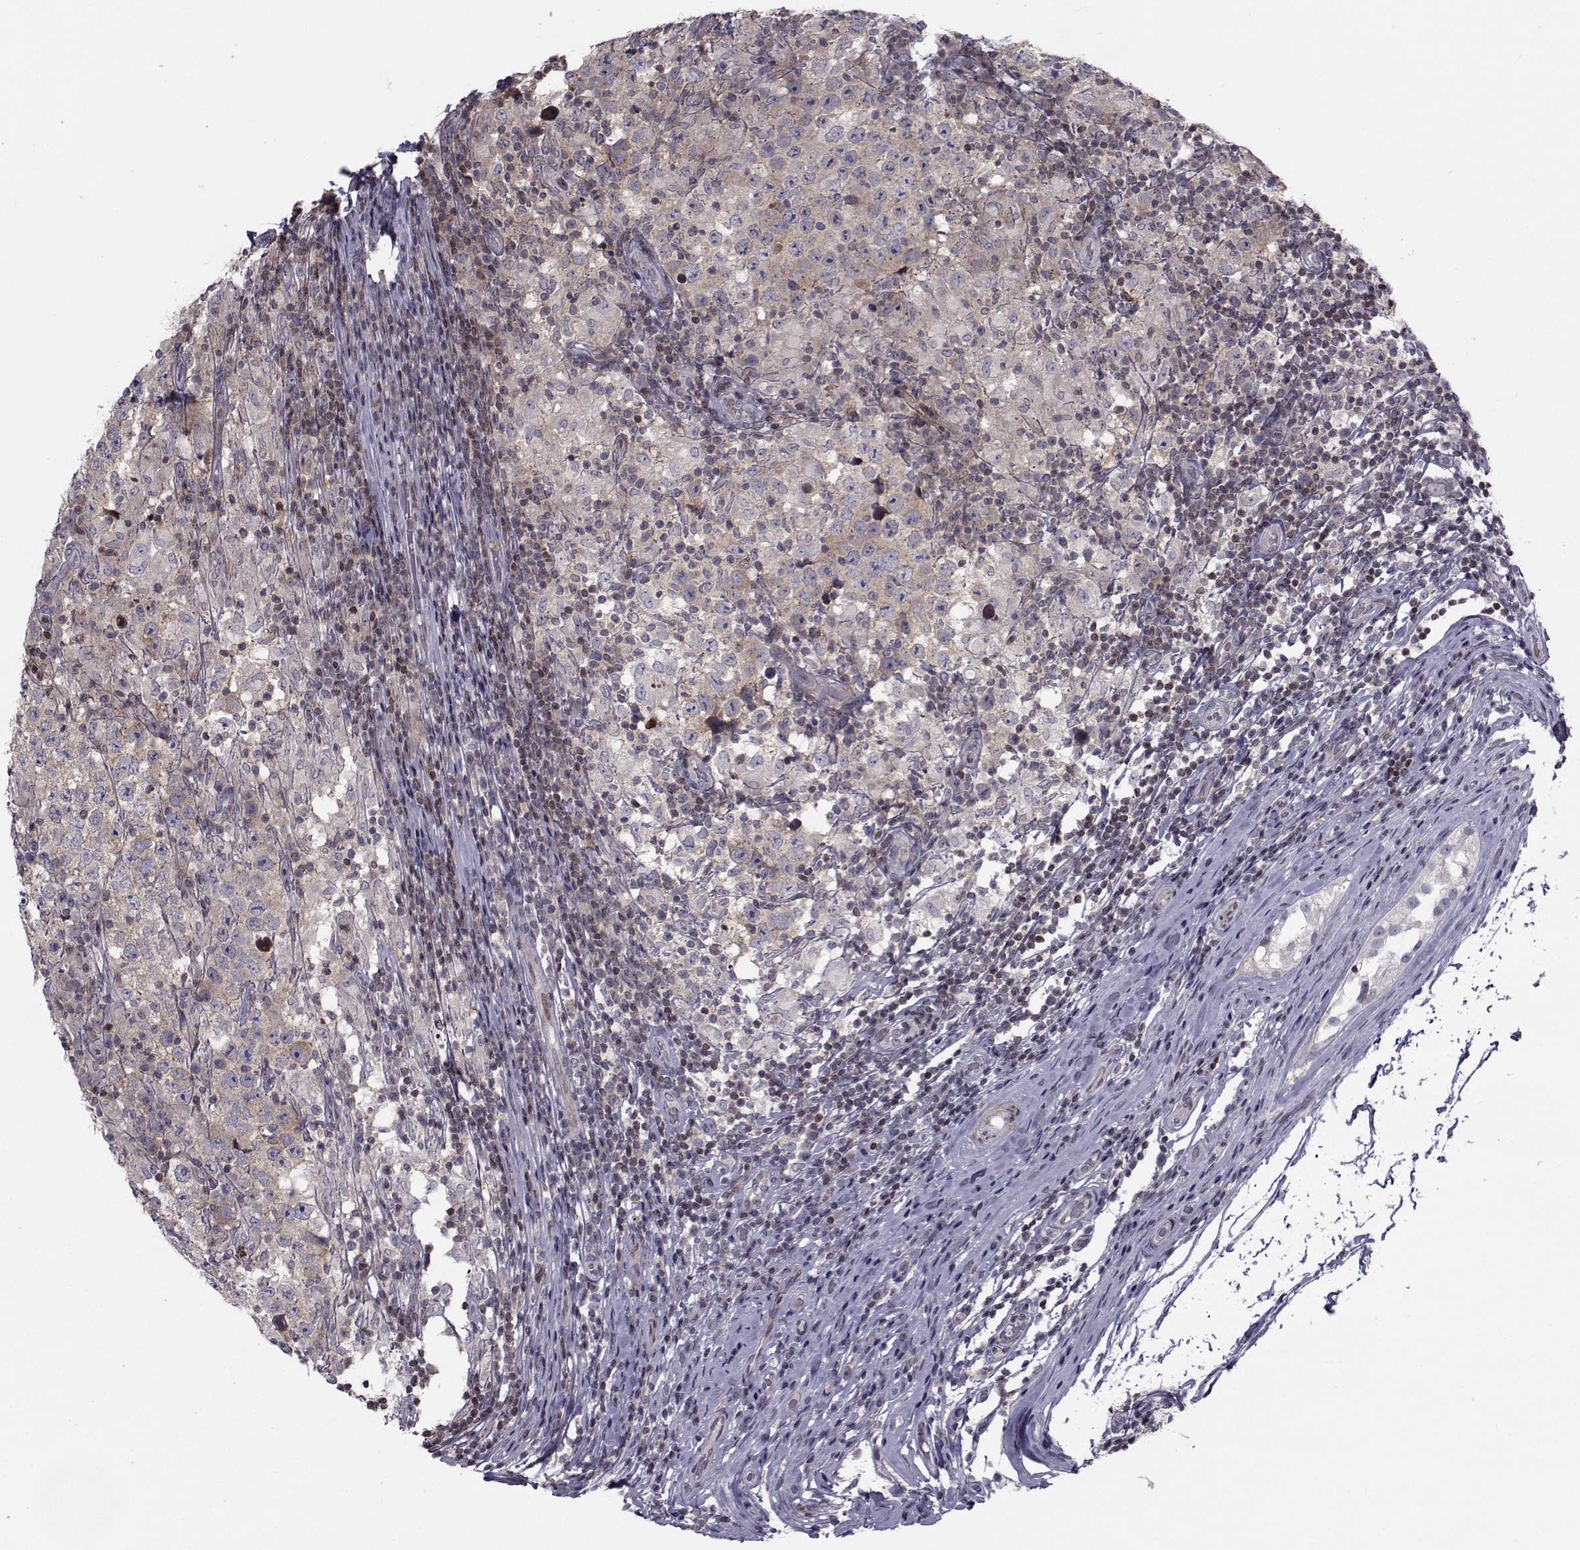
{"staining": {"intensity": "weak", "quantity": ">75%", "location": "cytoplasmic/membranous"}, "tissue": "testis cancer", "cell_type": "Tumor cells", "image_type": "cancer", "snomed": [{"axis": "morphology", "description": "Seminoma, NOS"}, {"axis": "morphology", "description": "Carcinoma, Embryonal, NOS"}, {"axis": "topography", "description": "Testis"}], "caption": "Testis cancer (embryonal carcinoma) was stained to show a protein in brown. There is low levels of weak cytoplasmic/membranous staining in approximately >75% of tumor cells.", "gene": "PCP4L1", "patient": {"sex": "male", "age": 41}}